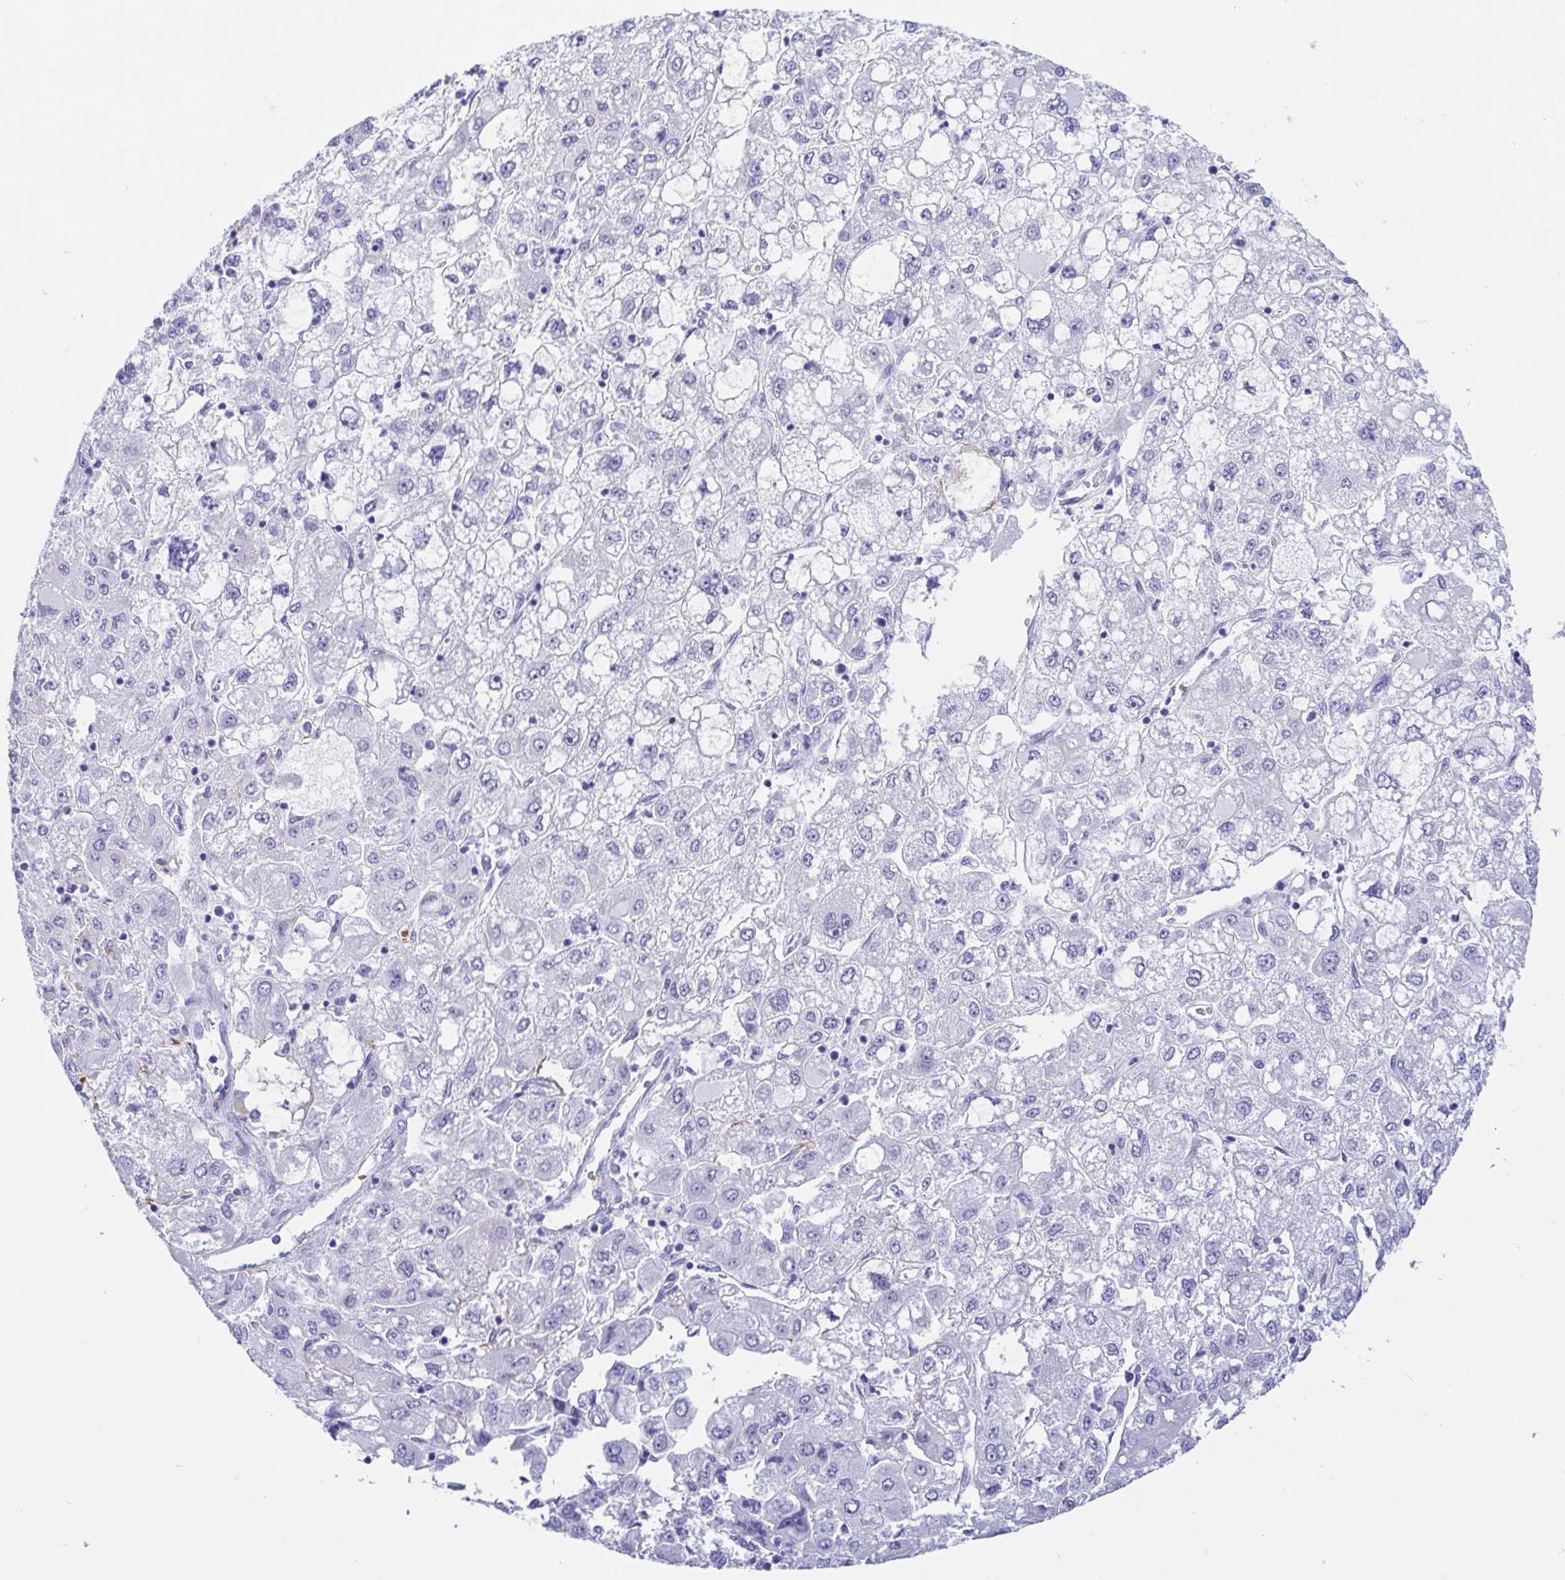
{"staining": {"intensity": "negative", "quantity": "none", "location": "none"}, "tissue": "liver cancer", "cell_type": "Tumor cells", "image_type": "cancer", "snomed": [{"axis": "morphology", "description": "Carcinoma, Hepatocellular, NOS"}, {"axis": "topography", "description": "Liver"}], "caption": "The immunohistochemistry (IHC) micrograph has no significant positivity in tumor cells of liver hepatocellular carcinoma tissue.", "gene": "GKN1", "patient": {"sex": "male", "age": 40}}